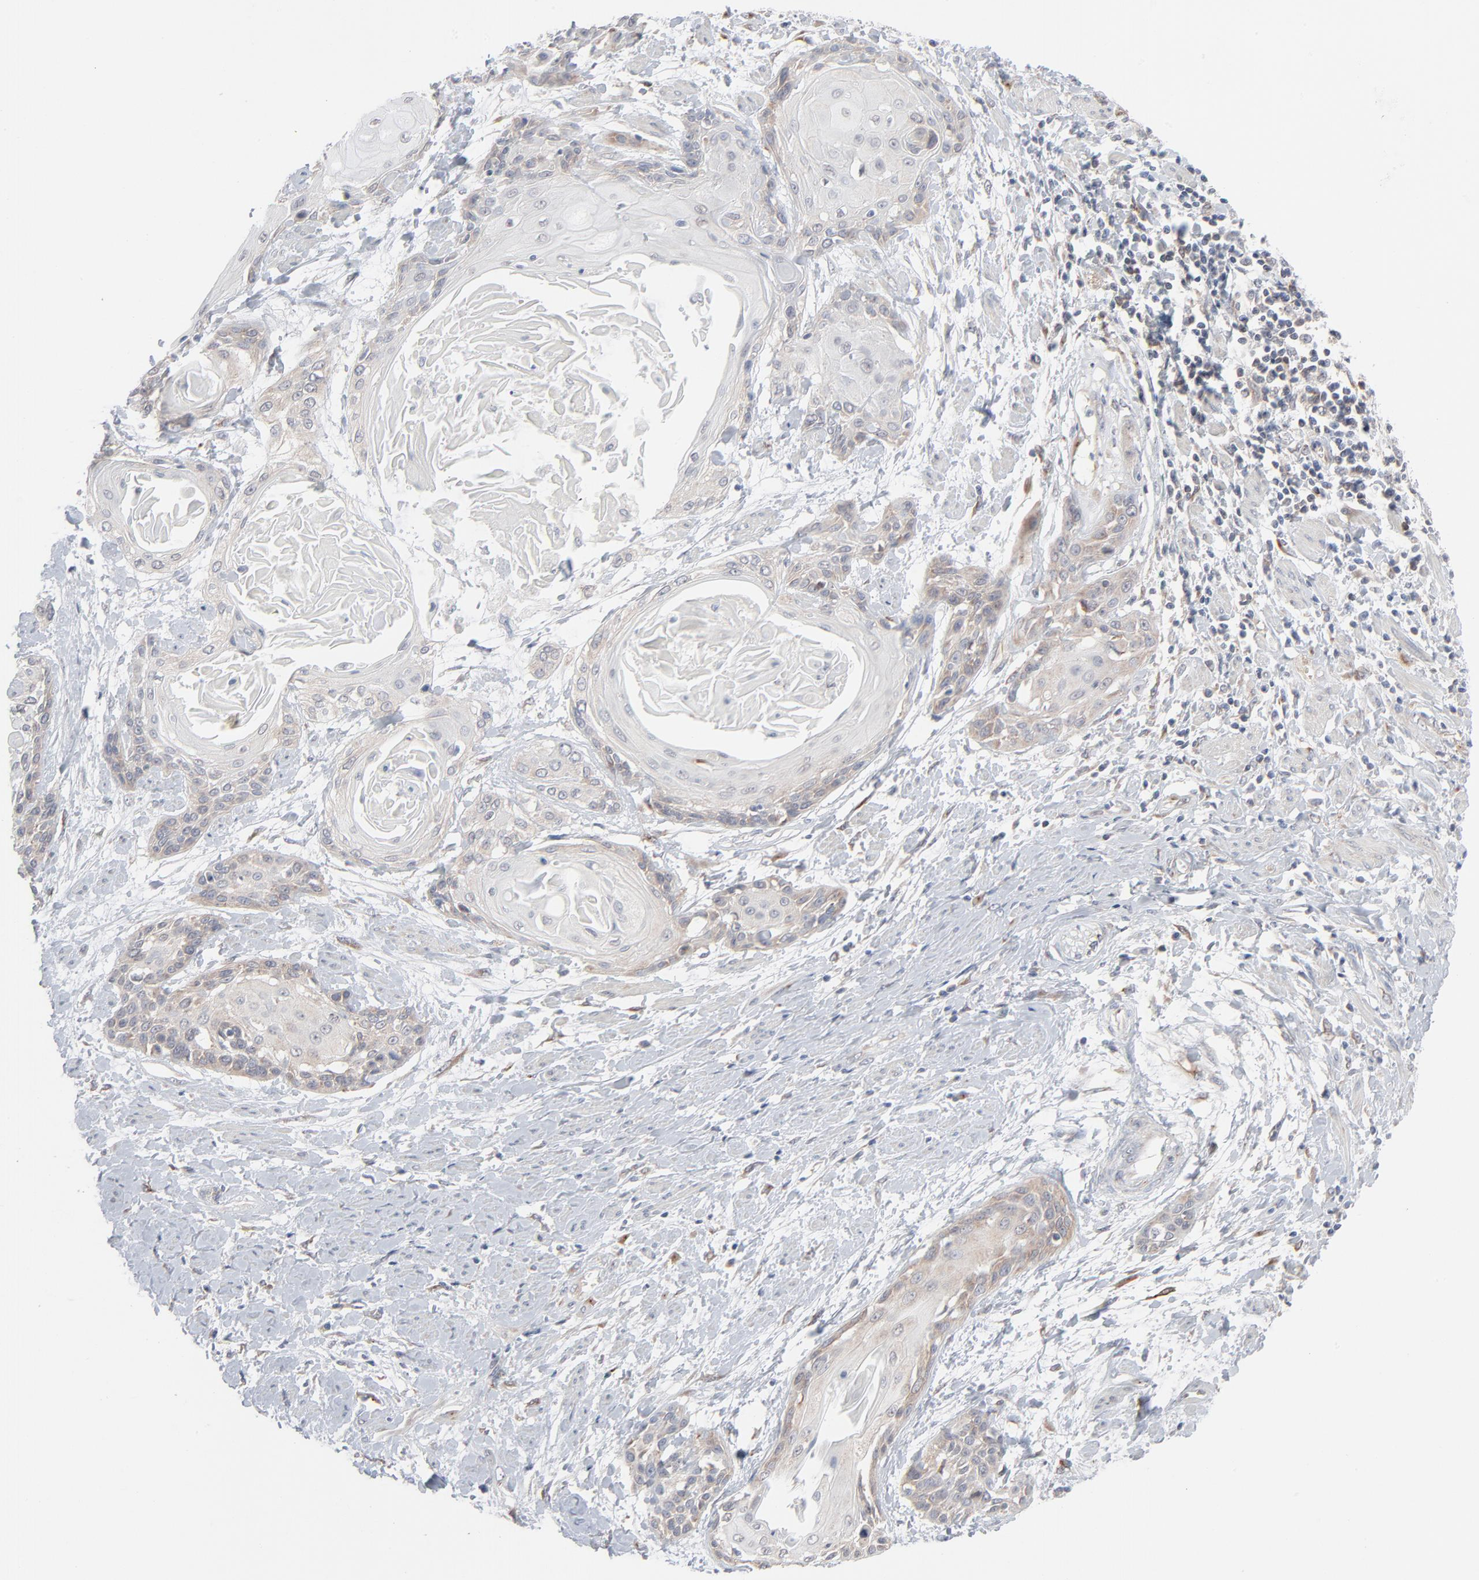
{"staining": {"intensity": "weak", "quantity": "<25%", "location": "cytoplasmic/membranous"}, "tissue": "cervical cancer", "cell_type": "Tumor cells", "image_type": "cancer", "snomed": [{"axis": "morphology", "description": "Squamous cell carcinoma, NOS"}, {"axis": "topography", "description": "Cervix"}], "caption": "Immunohistochemistry photomicrograph of human cervical squamous cell carcinoma stained for a protein (brown), which reveals no staining in tumor cells.", "gene": "KDSR", "patient": {"sex": "female", "age": 57}}